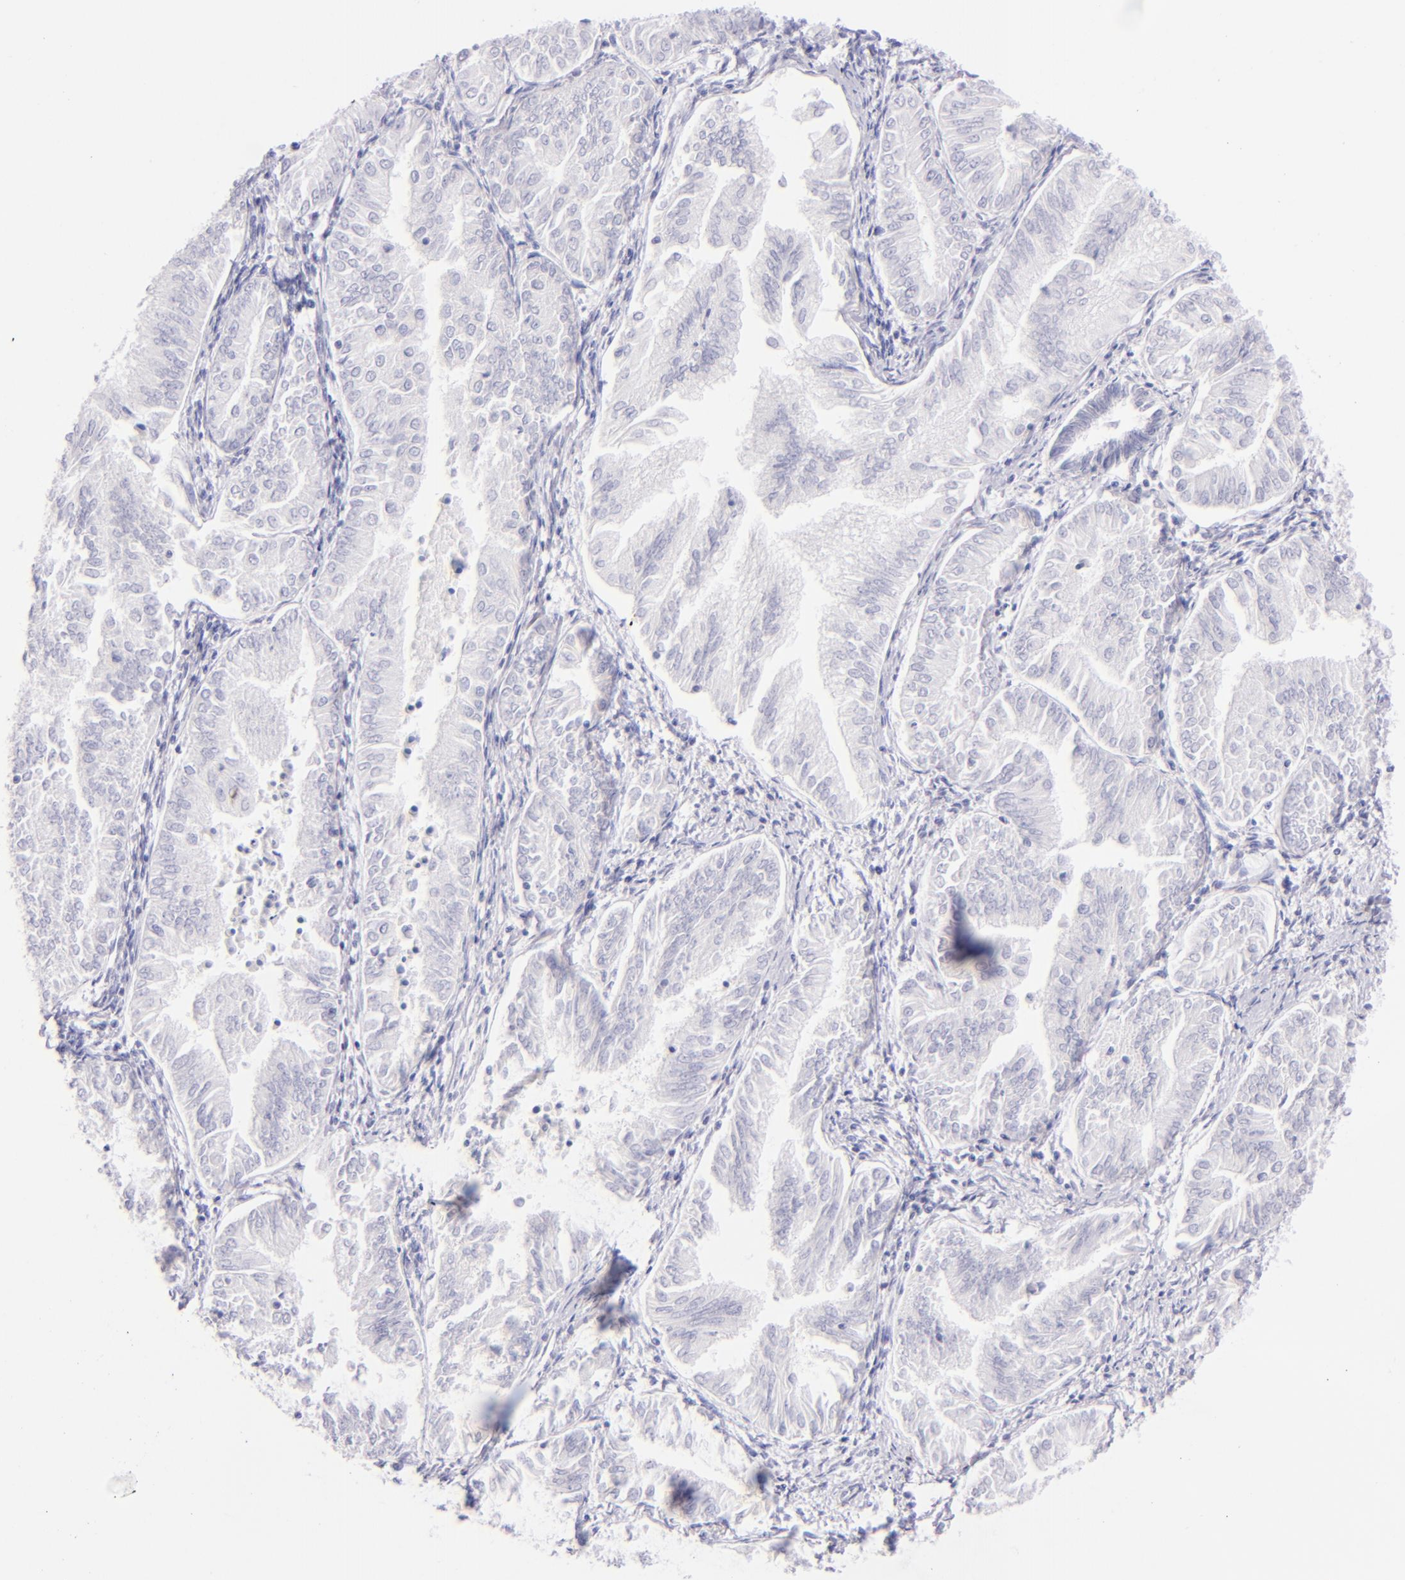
{"staining": {"intensity": "negative", "quantity": "none", "location": "none"}, "tissue": "endometrial cancer", "cell_type": "Tumor cells", "image_type": "cancer", "snomed": [{"axis": "morphology", "description": "Adenocarcinoma, NOS"}, {"axis": "topography", "description": "Endometrium"}], "caption": "Immunohistochemical staining of endometrial adenocarcinoma demonstrates no significant staining in tumor cells.", "gene": "SDC1", "patient": {"sex": "female", "age": 53}}